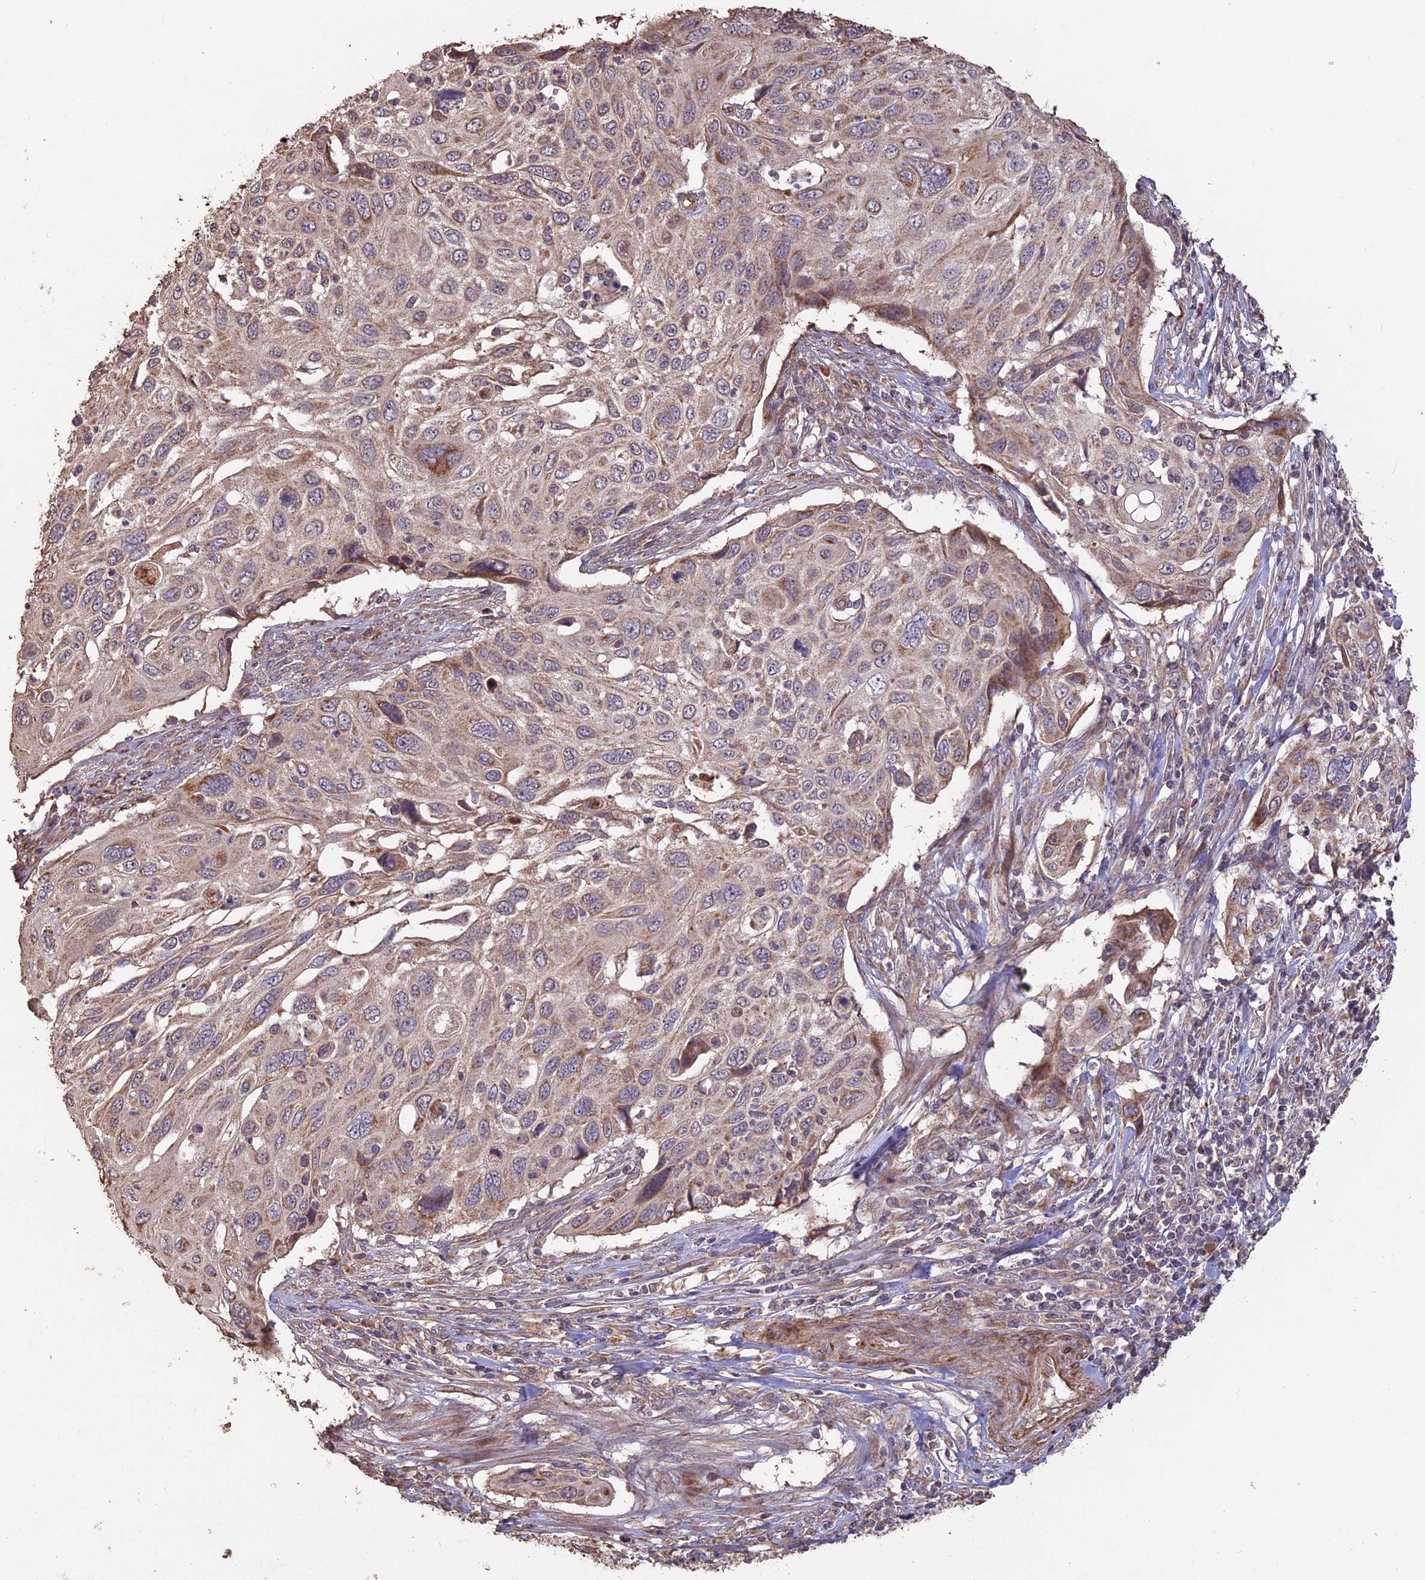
{"staining": {"intensity": "moderate", "quantity": "<25%", "location": "cytoplasmic/membranous"}, "tissue": "cervical cancer", "cell_type": "Tumor cells", "image_type": "cancer", "snomed": [{"axis": "morphology", "description": "Squamous cell carcinoma, NOS"}, {"axis": "topography", "description": "Cervix"}], "caption": "High-magnification brightfield microscopy of squamous cell carcinoma (cervical) stained with DAB (3,3'-diaminobenzidine) (brown) and counterstained with hematoxylin (blue). tumor cells exhibit moderate cytoplasmic/membranous positivity is appreciated in about<25% of cells. The protein of interest is stained brown, and the nuclei are stained in blue (DAB IHC with brightfield microscopy, high magnification).", "gene": "LAYN", "patient": {"sex": "female", "age": 70}}